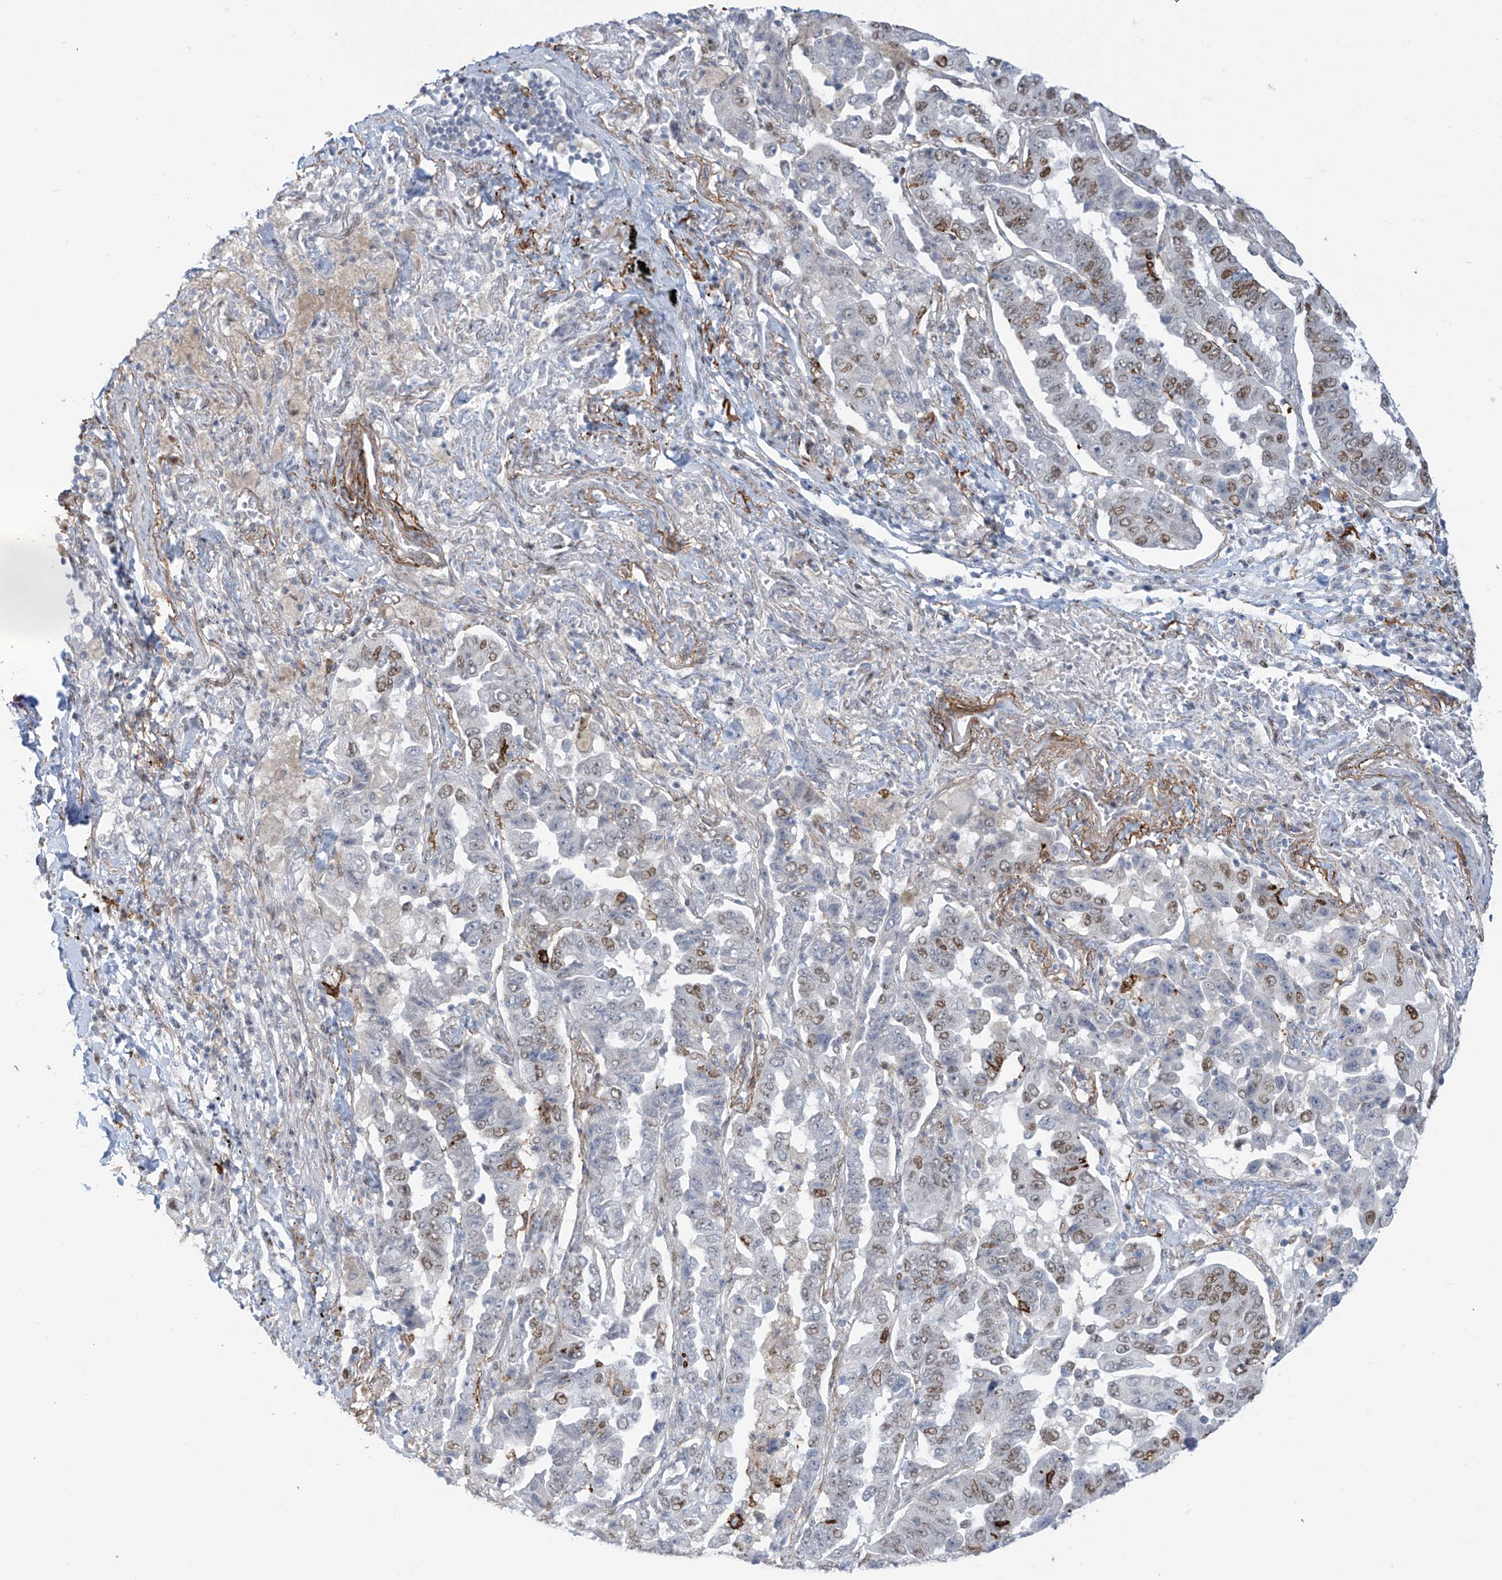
{"staining": {"intensity": "weak", "quantity": "25%-75%", "location": "nuclear"}, "tissue": "lung cancer", "cell_type": "Tumor cells", "image_type": "cancer", "snomed": [{"axis": "morphology", "description": "Adenocarcinoma, NOS"}, {"axis": "topography", "description": "Lung"}], "caption": "A high-resolution micrograph shows immunohistochemistry staining of adenocarcinoma (lung), which displays weak nuclear expression in about 25%-75% of tumor cells.", "gene": "LIN9", "patient": {"sex": "female", "age": 51}}